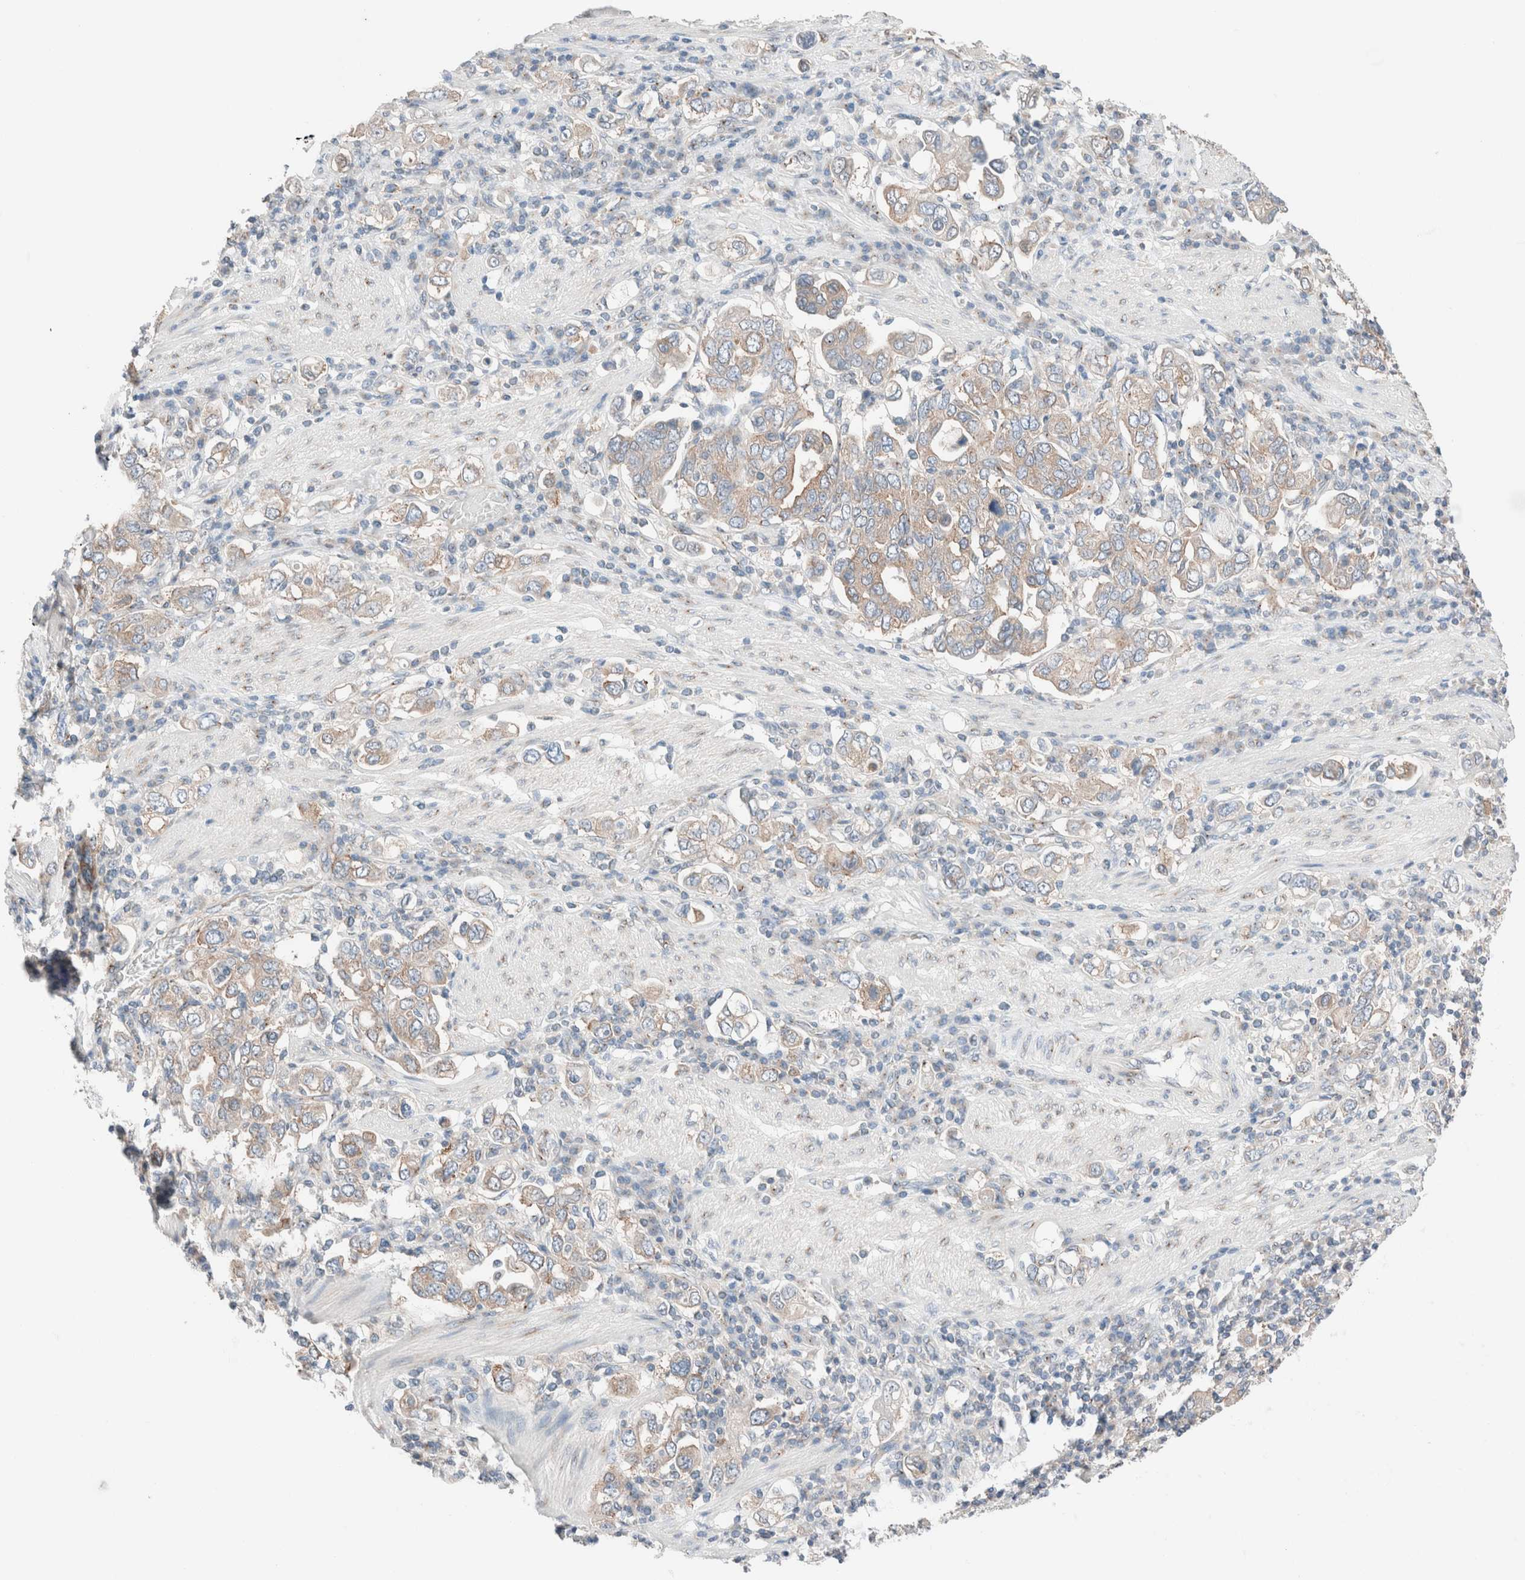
{"staining": {"intensity": "weak", "quantity": ">75%", "location": "cytoplasmic/membranous"}, "tissue": "stomach cancer", "cell_type": "Tumor cells", "image_type": "cancer", "snomed": [{"axis": "morphology", "description": "Adenocarcinoma, NOS"}, {"axis": "topography", "description": "Stomach, upper"}], "caption": "Immunohistochemical staining of adenocarcinoma (stomach) demonstrates low levels of weak cytoplasmic/membranous protein expression in about >75% of tumor cells.", "gene": "CASC3", "patient": {"sex": "male", "age": 62}}